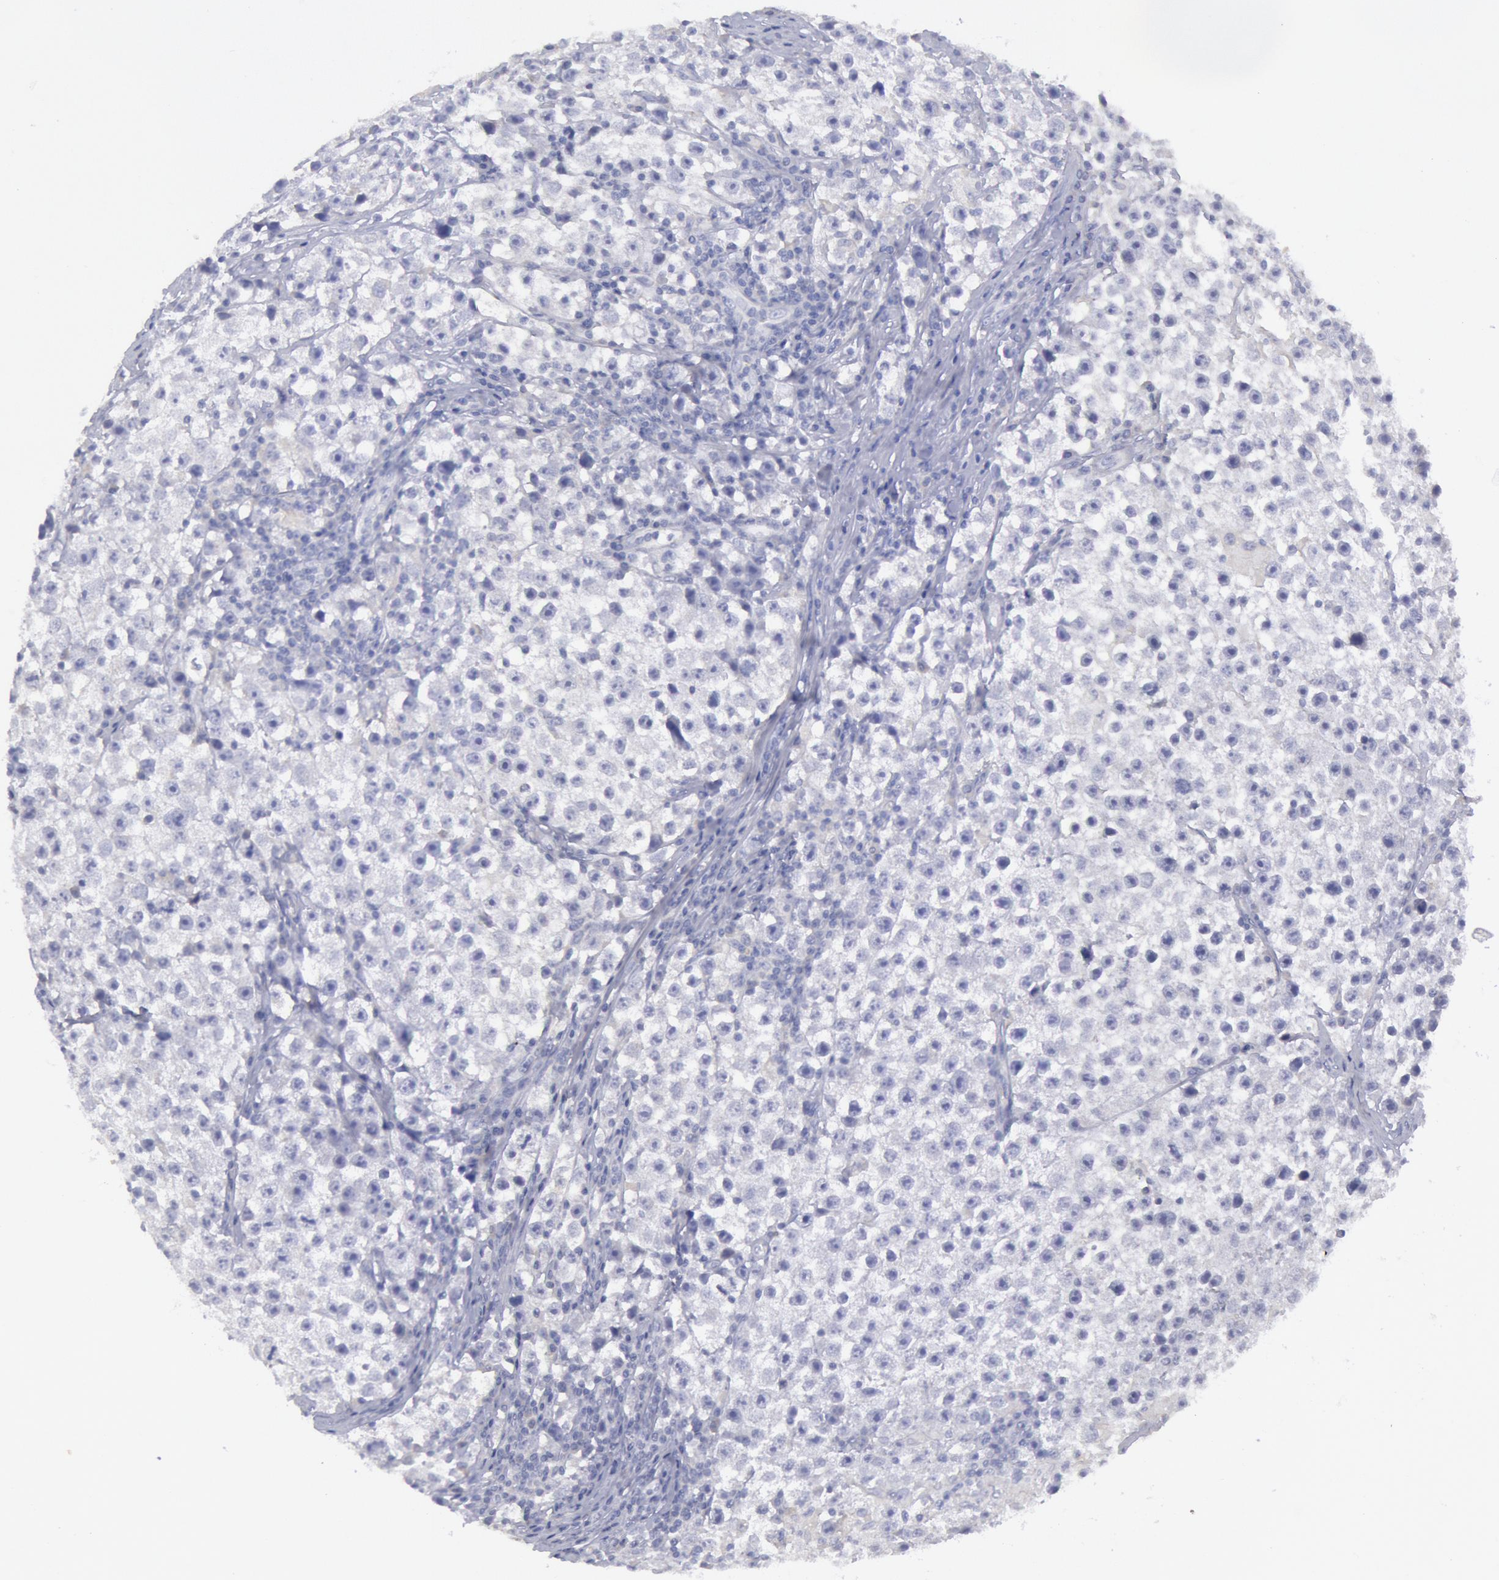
{"staining": {"intensity": "negative", "quantity": "none", "location": "none"}, "tissue": "testis cancer", "cell_type": "Tumor cells", "image_type": "cancer", "snomed": [{"axis": "morphology", "description": "Seminoma, NOS"}, {"axis": "topography", "description": "Testis"}], "caption": "The image demonstrates no staining of tumor cells in testis seminoma. (DAB (3,3'-diaminobenzidine) IHC visualized using brightfield microscopy, high magnification).", "gene": "MYH7", "patient": {"sex": "male", "age": 35}}